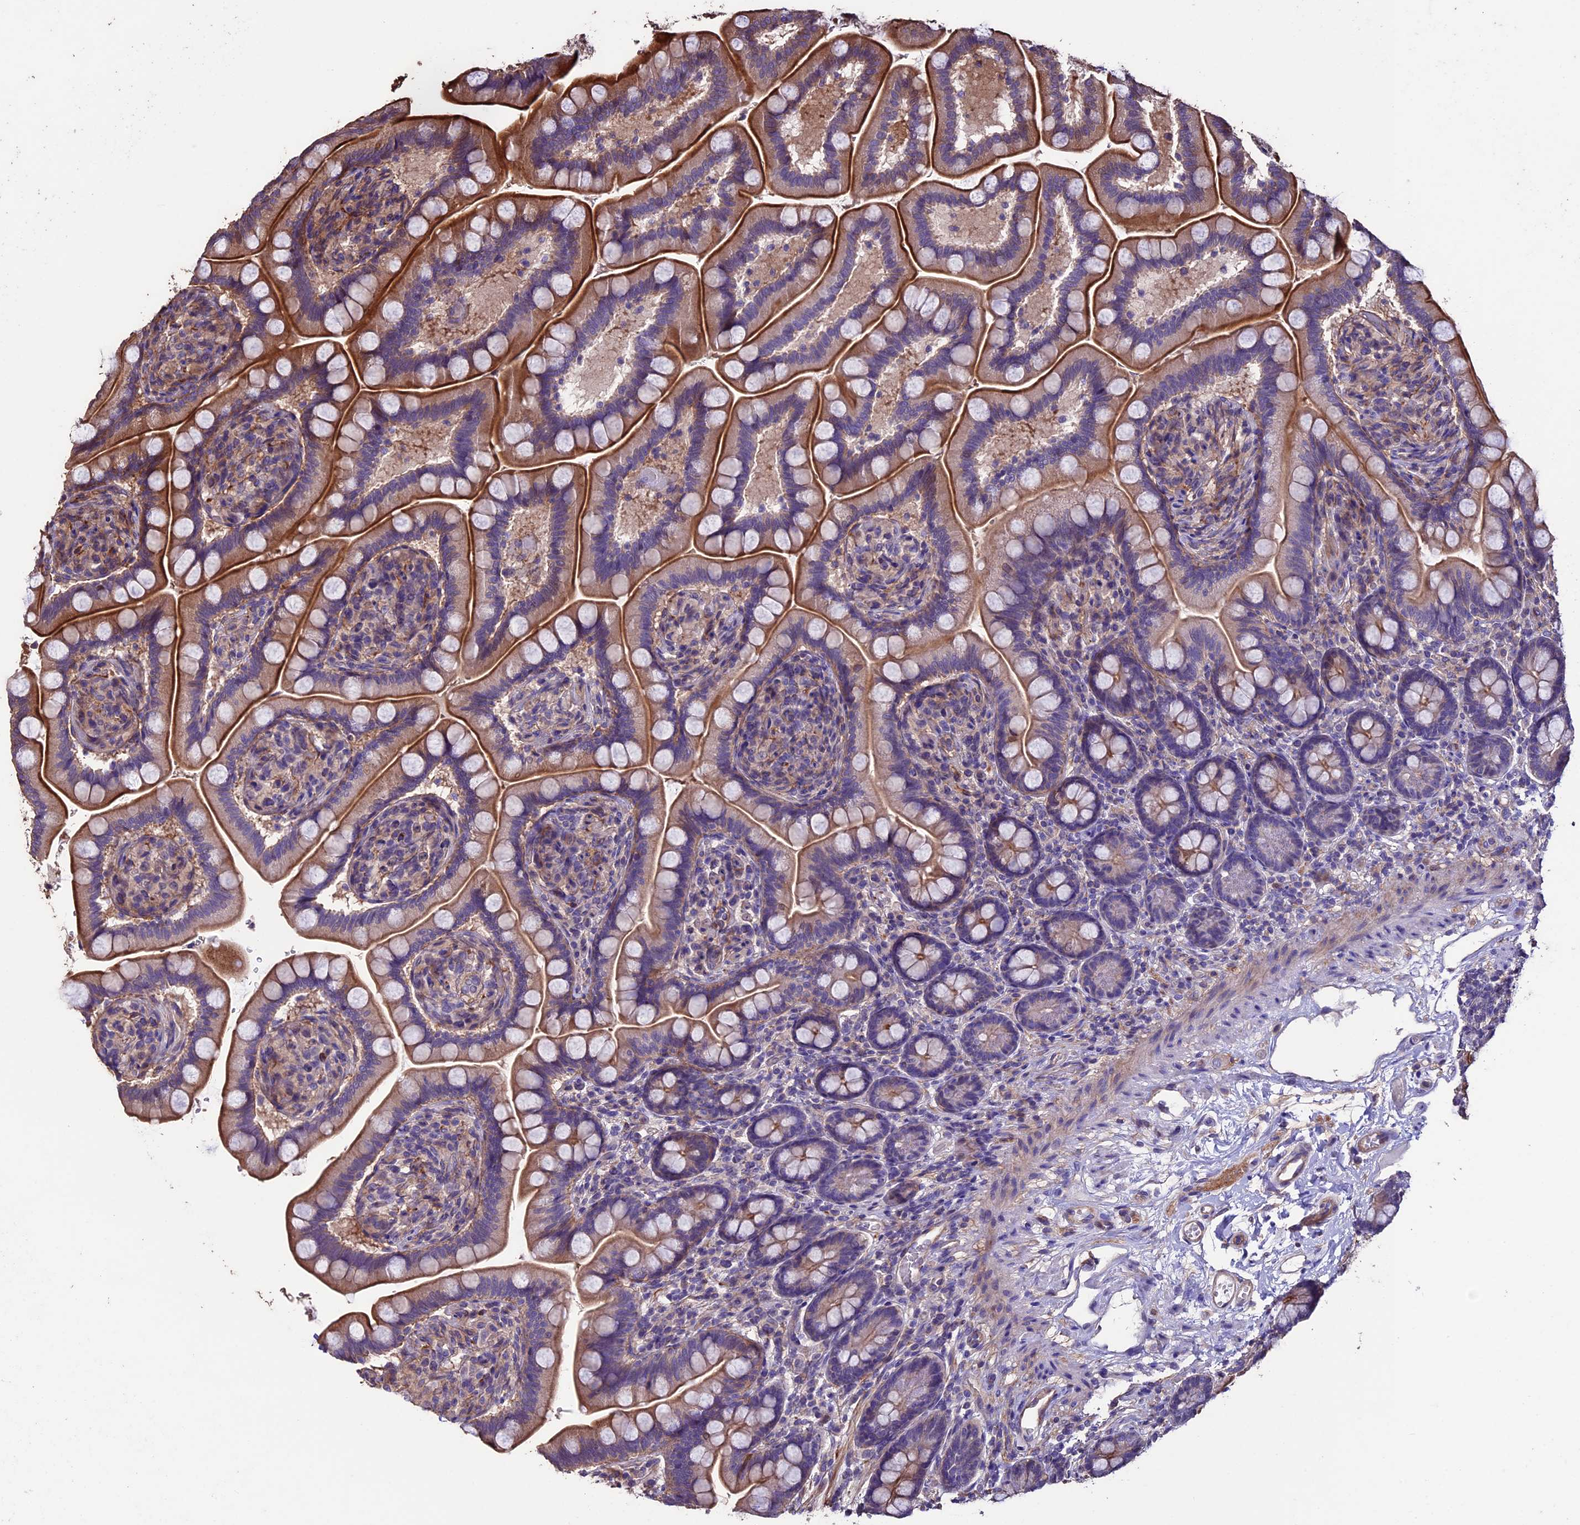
{"staining": {"intensity": "moderate", "quantity": "25%-75%", "location": "cytoplasmic/membranous"}, "tissue": "small intestine", "cell_type": "Glandular cells", "image_type": "normal", "snomed": [{"axis": "morphology", "description": "Normal tissue, NOS"}, {"axis": "topography", "description": "Small intestine"}], "caption": "IHC staining of benign small intestine, which shows medium levels of moderate cytoplasmic/membranous positivity in approximately 25%-75% of glandular cells indicating moderate cytoplasmic/membranous protein positivity. The staining was performed using DAB (3,3'-diaminobenzidine) (brown) for protein detection and nuclei were counterstained in hematoxylin (blue).", "gene": "USB1", "patient": {"sex": "female", "age": 64}}